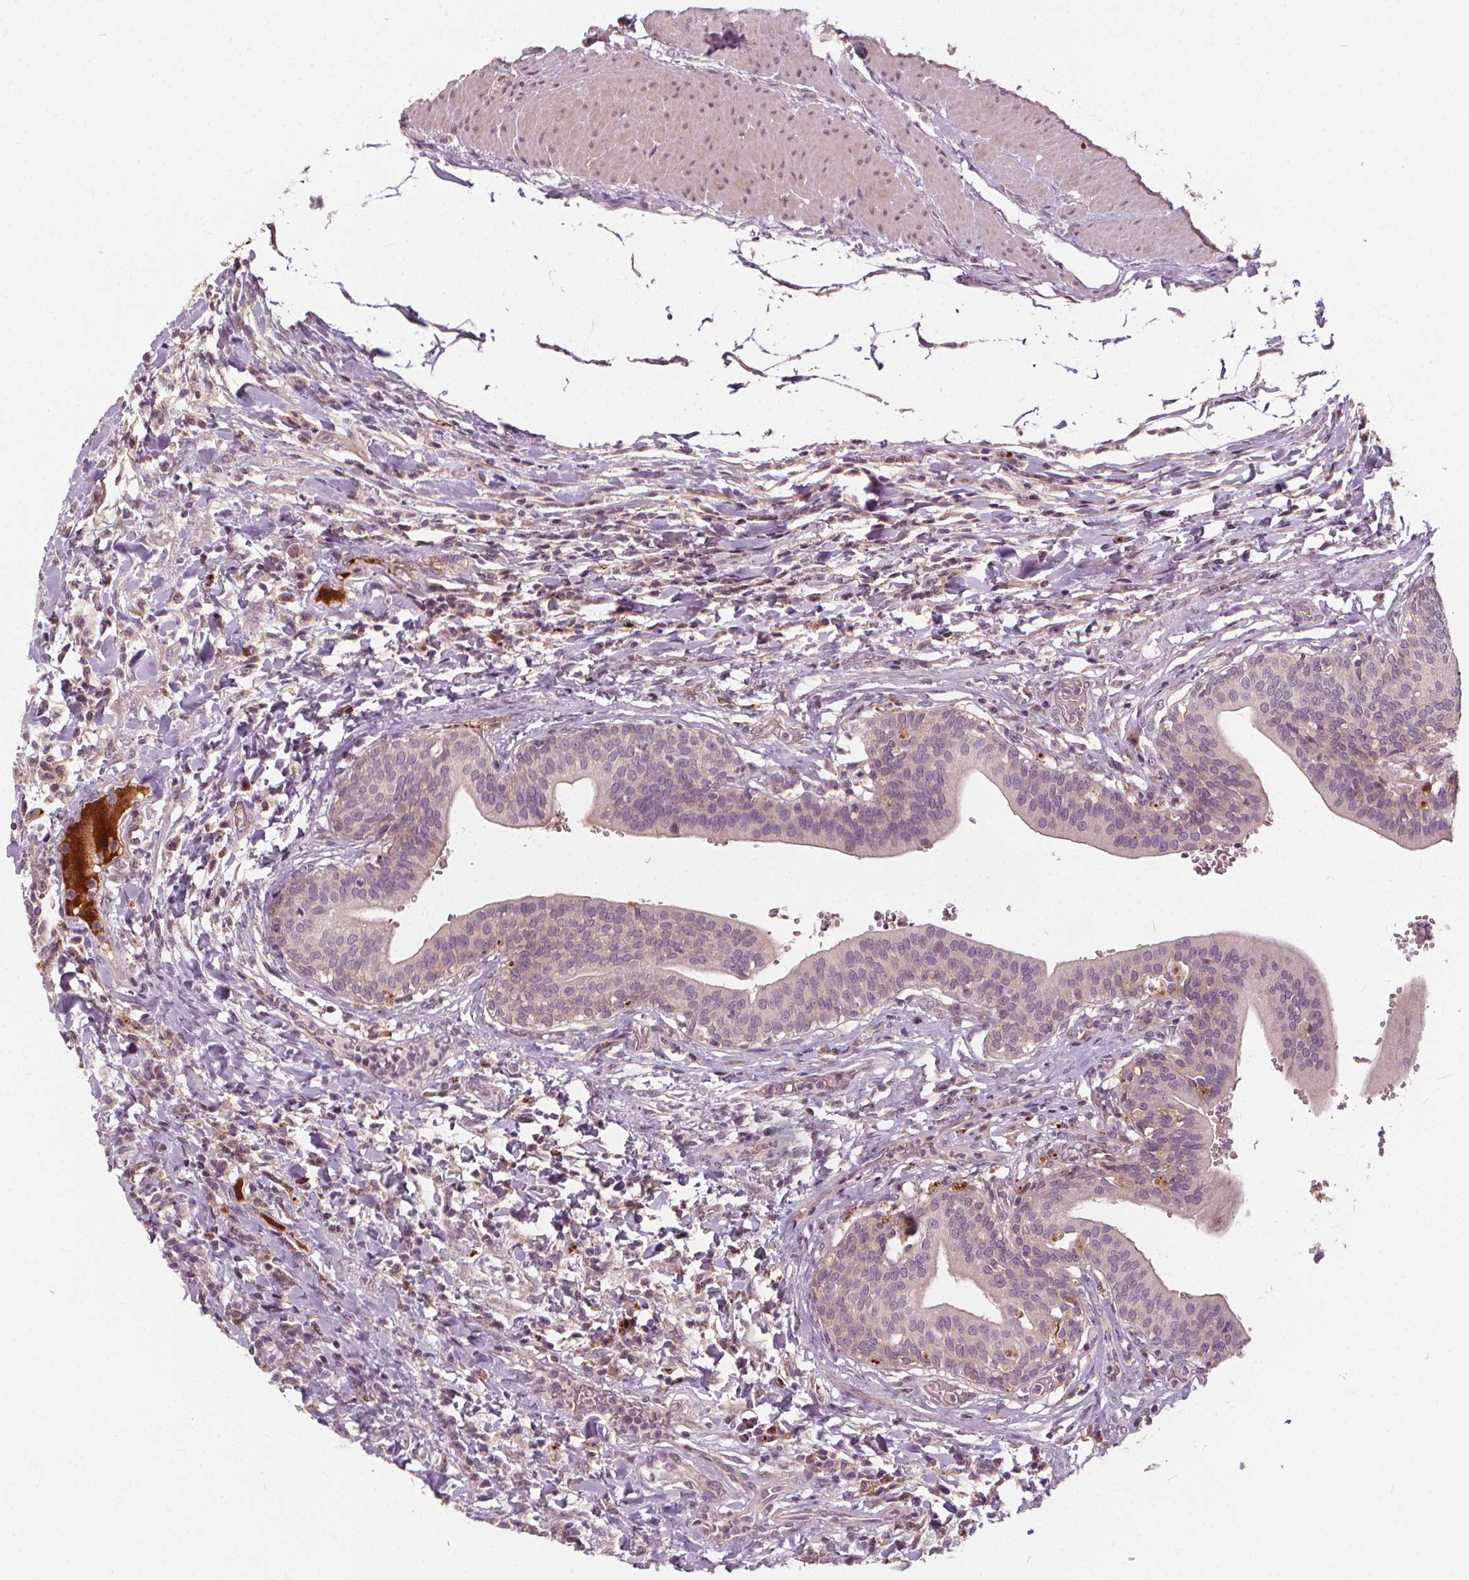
{"staining": {"intensity": "moderate", "quantity": "25%-75%", "location": "cytoplasmic/membranous"}, "tissue": "urinary bladder", "cell_type": "Urothelial cells", "image_type": "normal", "snomed": [{"axis": "morphology", "description": "Normal tissue, NOS"}, {"axis": "topography", "description": "Urinary bladder"}, {"axis": "topography", "description": "Peripheral nerve tissue"}], "caption": "About 25%-75% of urothelial cells in benign human urinary bladder reveal moderate cytoplasmic/membranous protein positivity as visualized by brown immunohistochemical staining.", "gene": "IPO13", "patient": {"sex": "male", "age": 66}}